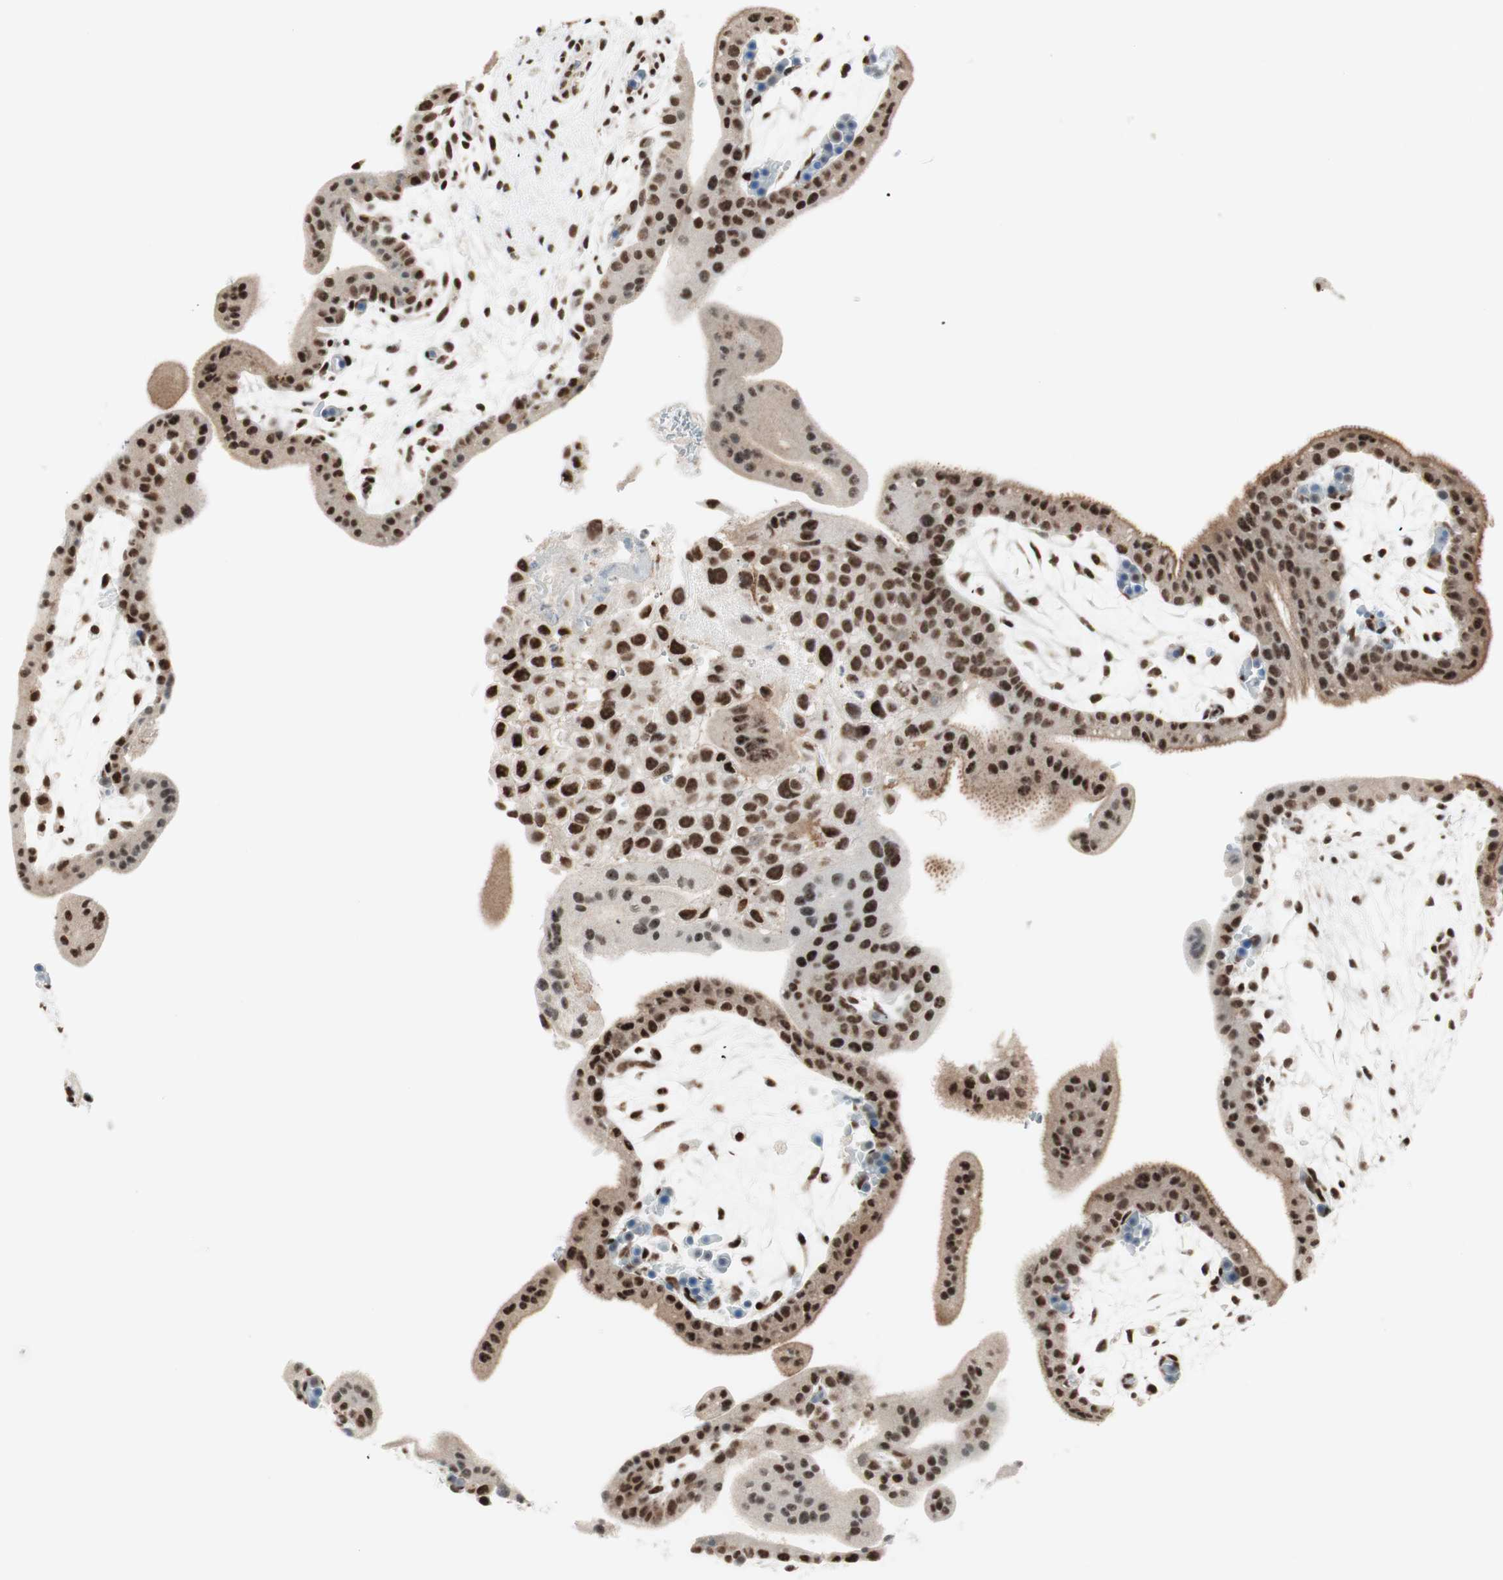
{"staining": {"intensity": "strong", "quantity": ">75%", "location": "nuclear"}, "tissue": "placenta", "cell_type": "Decidual cells", "image_type": "normal", "snomed": [{"axis": "morphology", "description": "Normal tissue, NOS"}, {"axis": "topography", "description": "Placenta"}], "caption": "A brown stain highlights strong nuclear expression of a protein in decidual cells of unremarkable human placenta.", "gene": "SMARCE1", "patient": {"sex": "female", "age": 35}}